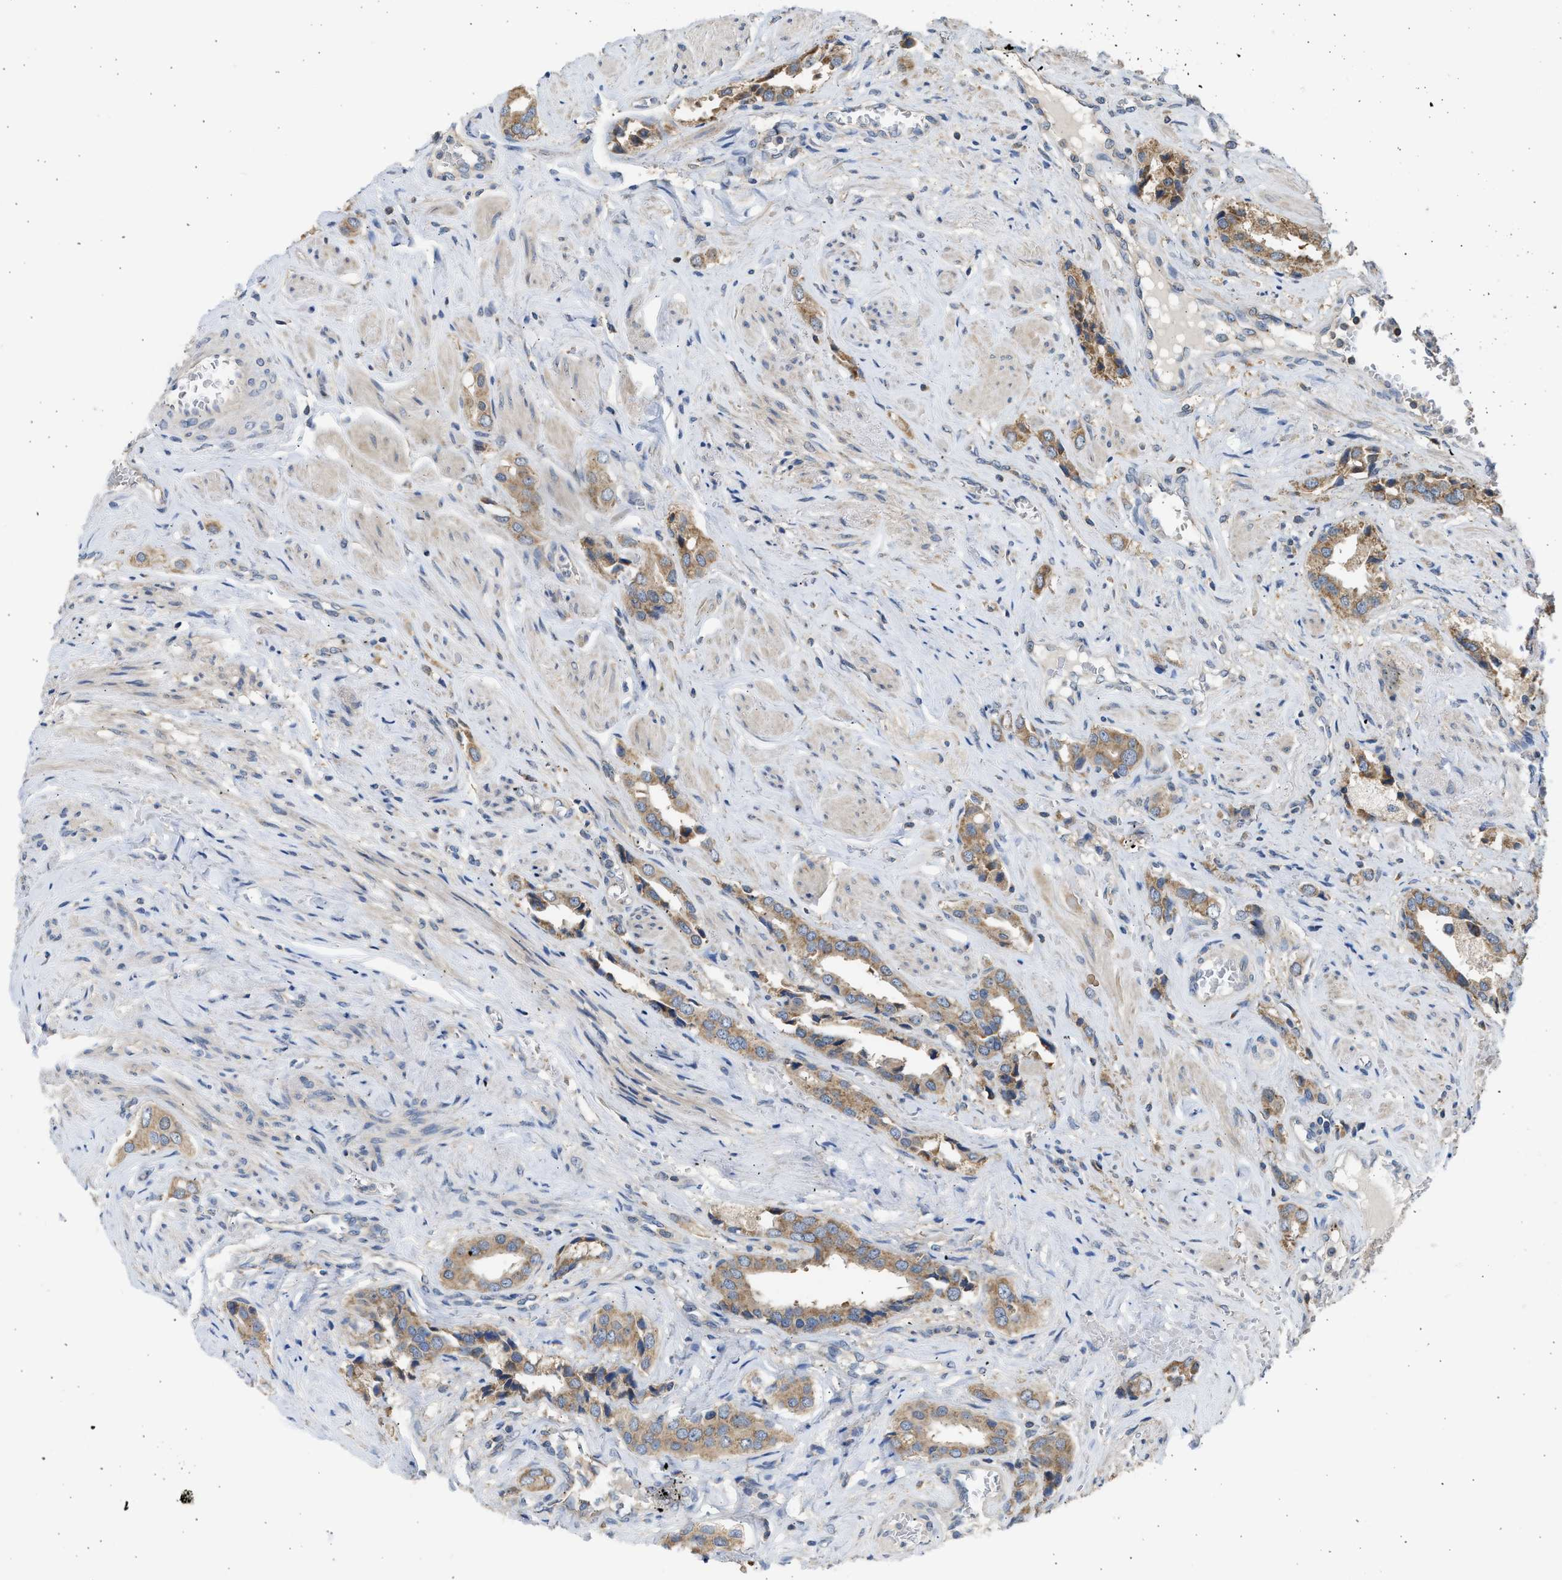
{"staining": {"intensity": "moderate", "quantity": ">75%", "location": "cytoplasmic/membranous"}, "tissue": "prostate cancer", "cell_type": "Tumor cells", "image_type": "cancer", "snomed": [{"axis": "morphology", "description": "Adenocarcinoma, High grade"}, {"axis": "topography", "description": "Prostate"}], "caption": "This is an image of immunohistochemistry staining of prostate adenocarcinoma (high-grade), which shows moderate staining in the cytoplasmic/membranous of tumor cells.", "gene": "CYP1A1", "patient": {"sex": "male", "age": 52}}